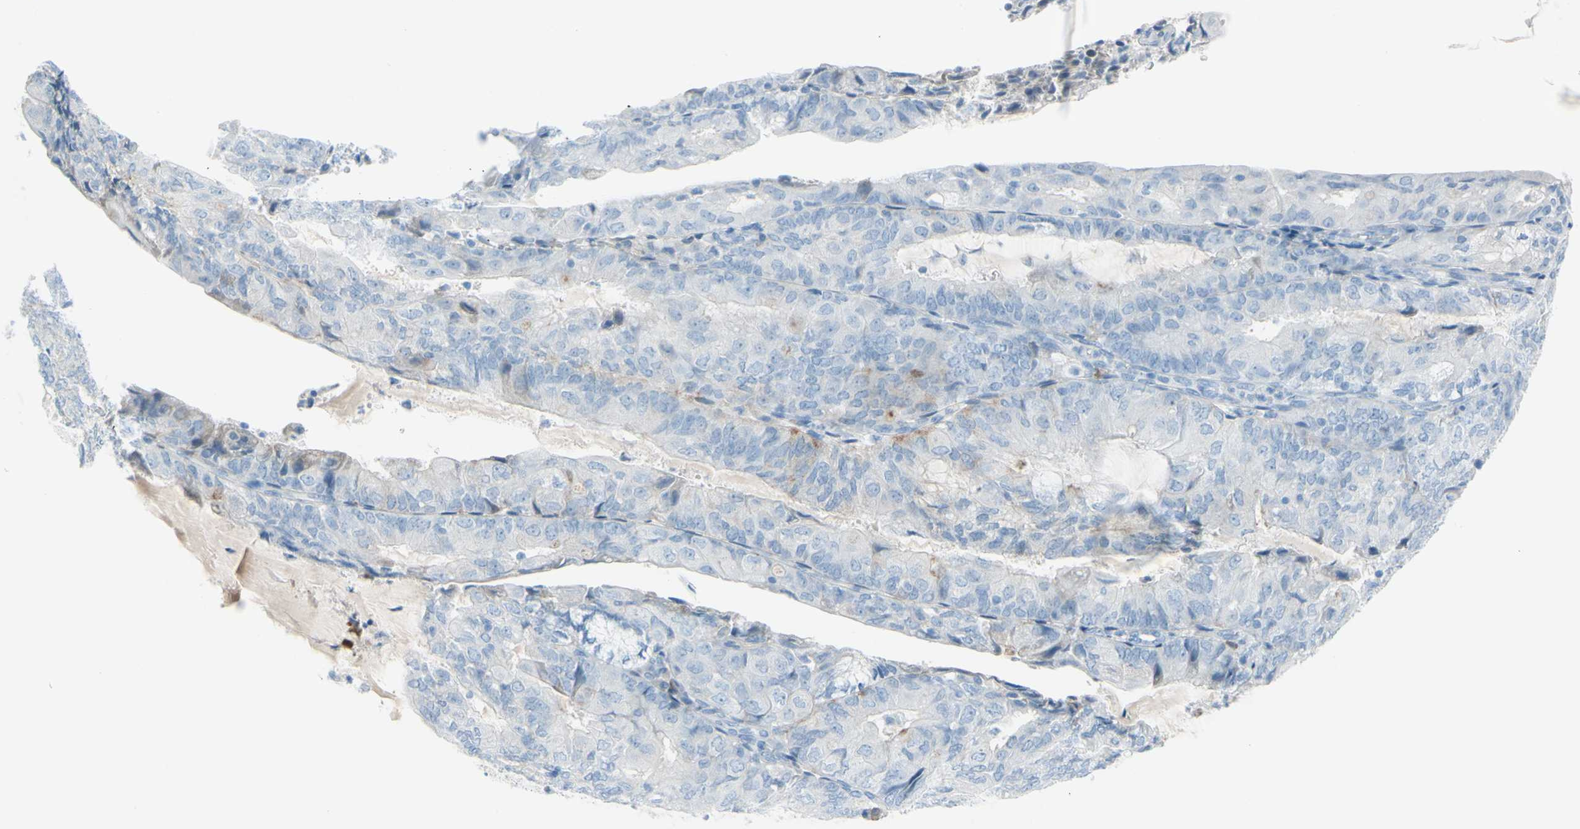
{"staining": {"intensity": "negative", "quantity": "none", "location": "none"}, "tissue": "endometrial cancer", "cell_type": "Tumor cells", "image_type": "cancer", "snomed": [{"axis": "morphology", "description": "Adenocarcinoma, NOS"}, {"axis": "topography", "description": "Endometrium"}], "caption": "Immunohistochemistry photomicrograph of human endometrial cancer stained for a protein (brown), which shows no expression in tumor cells.", "gene": "TFPI2", "patient": {"sex": "female", "age": 81}}